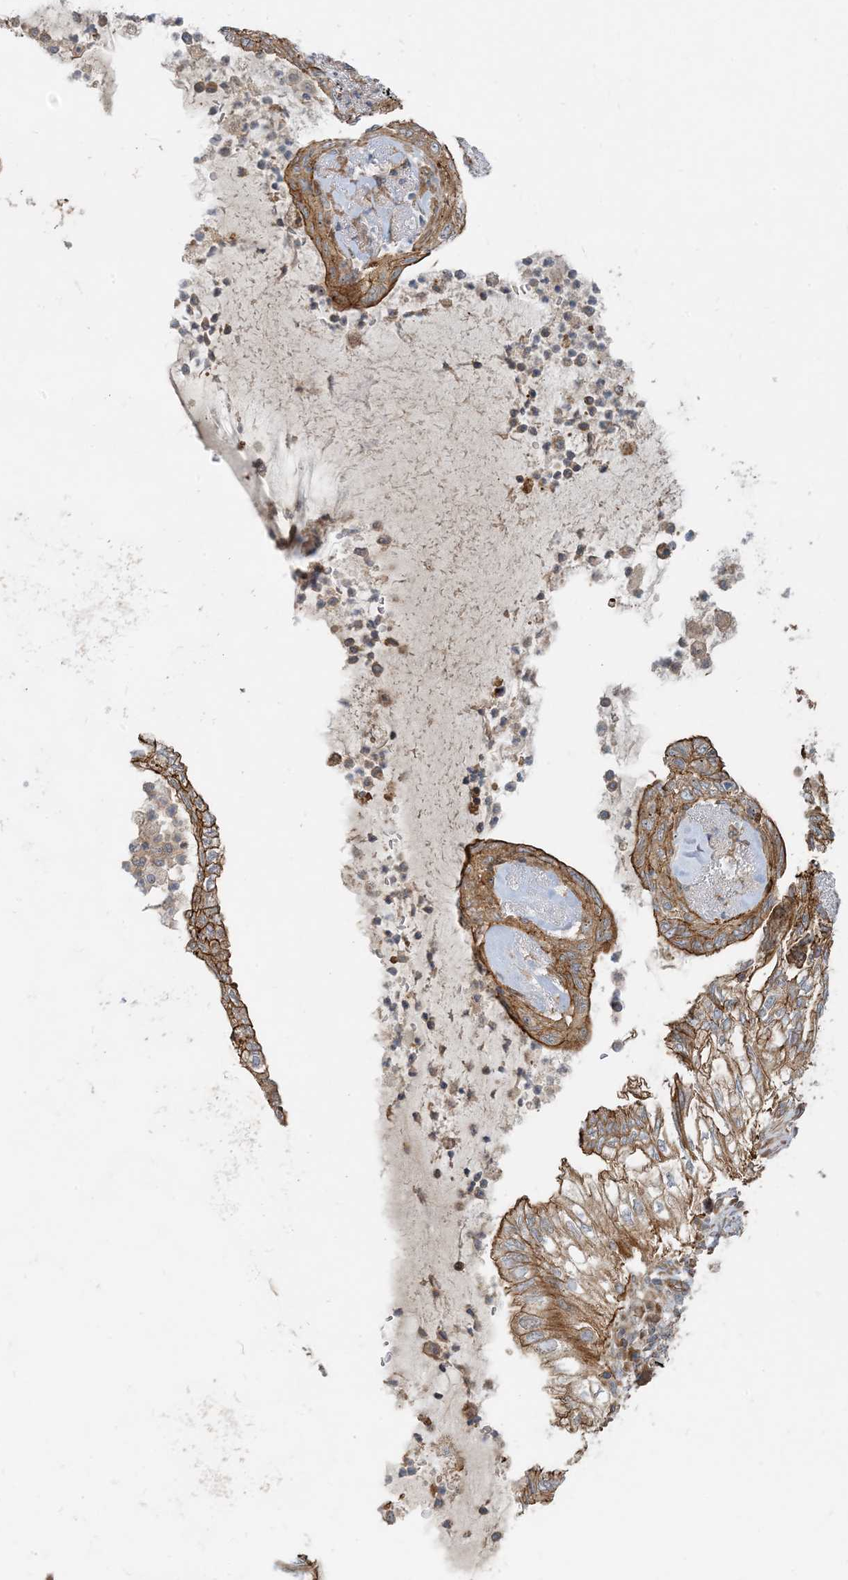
{"staining": {"intensity": "moderate", "quantity": ">75%", "location": "cytoplasmic/membranous"}, "tissue": "lung cancer", "cell_type": "Tumor cells", "image_type": "cancer", "snomed": [{"axis": "morphology", "description": "Adenocarcinoma, NOS"}, {"axis": "topography", "description": "Lung"}], "caption": "IHC (DAB) staining of human lung cancer displays moderate cytoplasmic/membranous protein staining in approximately >75% of tumor cells. Using DAB (brown) and hematoxylin (blue) stains, captured at high magnification using brightfield microscopy.", "gene": "MYL5", "patient": {"sex": "female", "age": 70}}